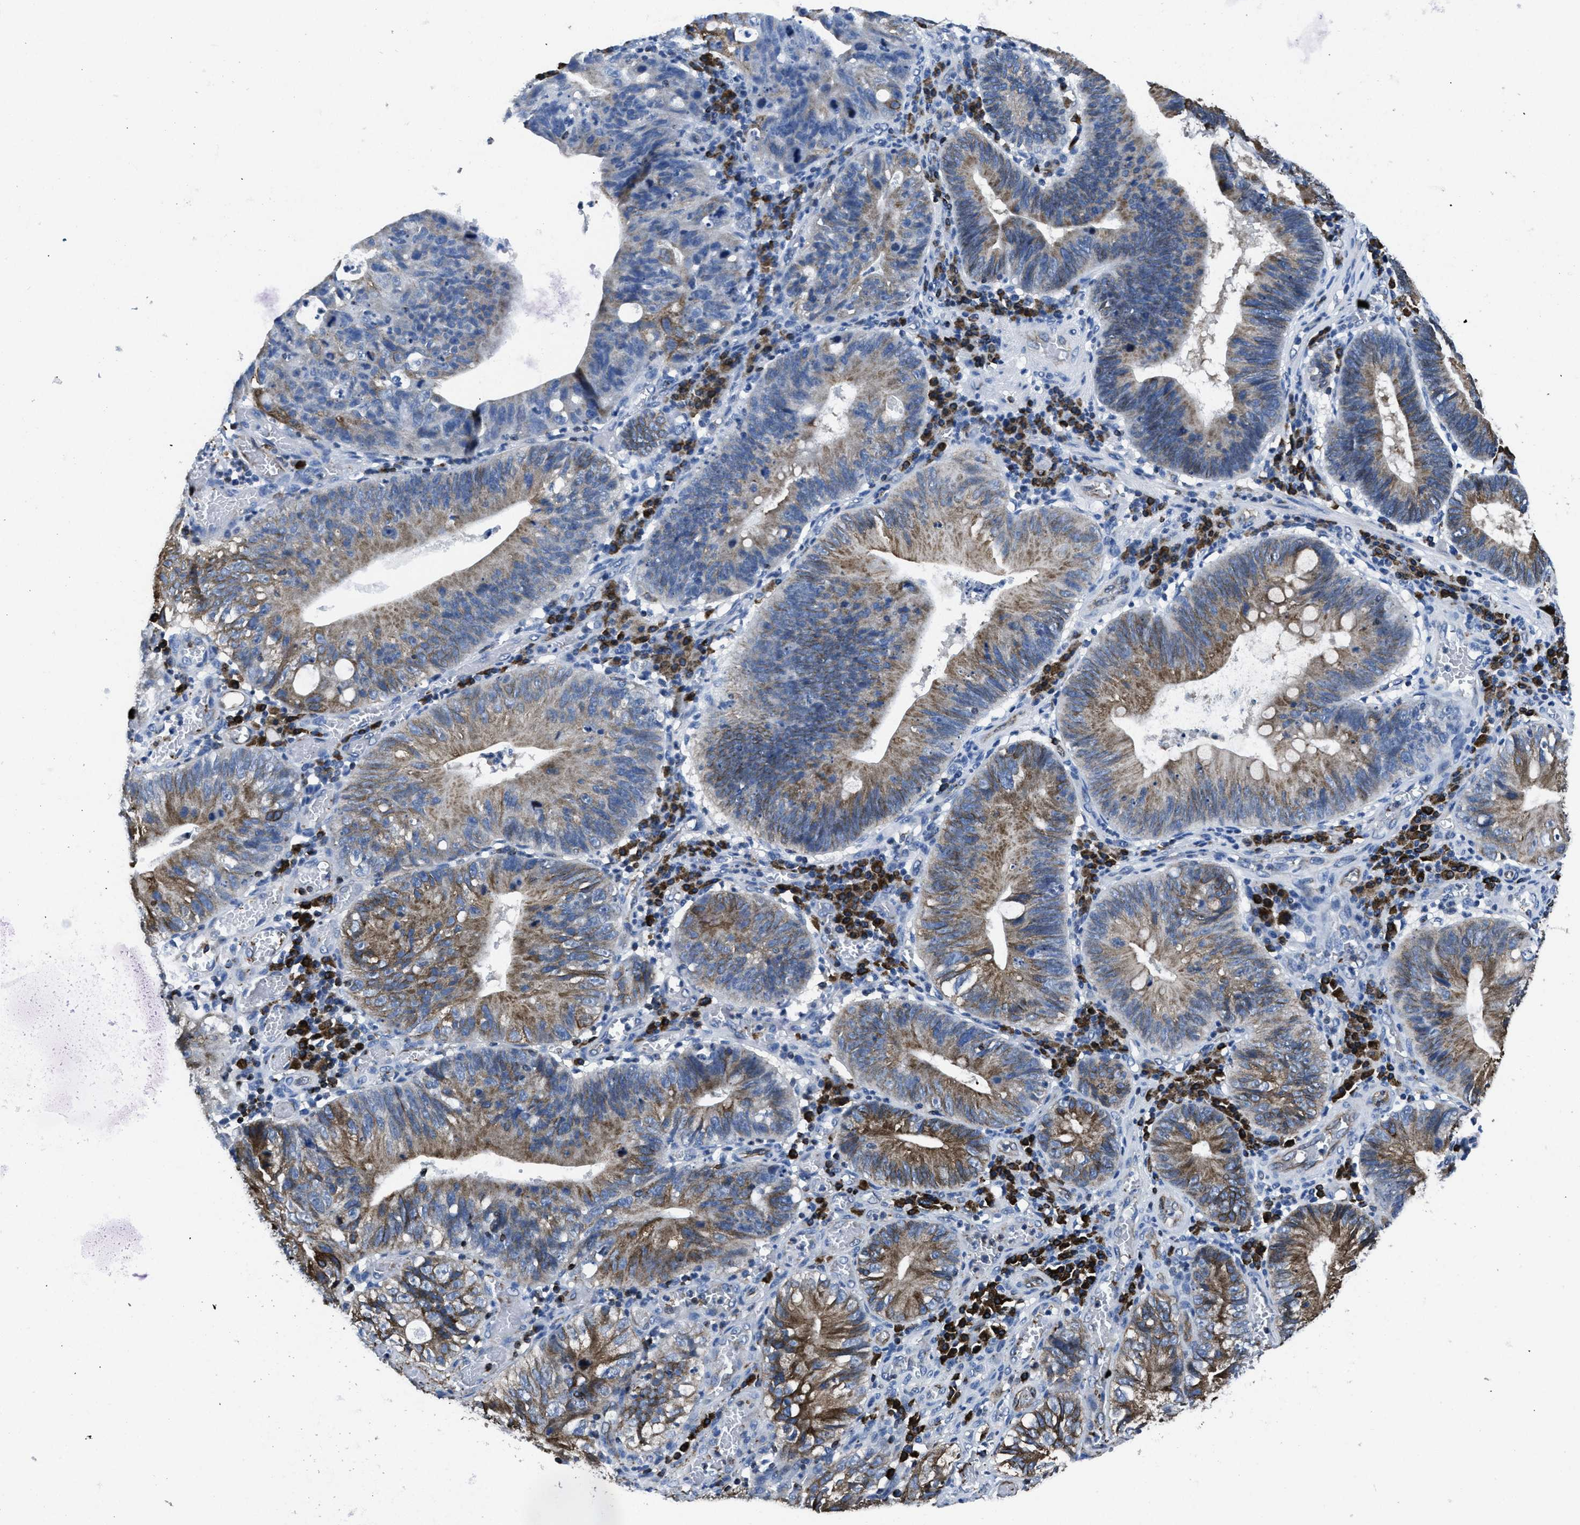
{"staining": {"intensity": "moderate", "quantity": "25%-75%", "location": "cytoplasmic/membranous"}, "tissue": "stomach cancer", "cell_type": "Tumor cells", "image_type": "cancer", "snomed": [{"axis": "morphology", "description": "Adenocarcinoma, NOS"}, {"axis": "topography", "description": "Stomach"}], "caption": "Human stomach cancer (adenocarcinoma) stained with a brown dye exhibits moderate cytoplasmic/membranous positive staining in approximately 25%-75% of tumor cells.", "gene": "ITGA3", "patient": {"sex": "male", "age": 59}}